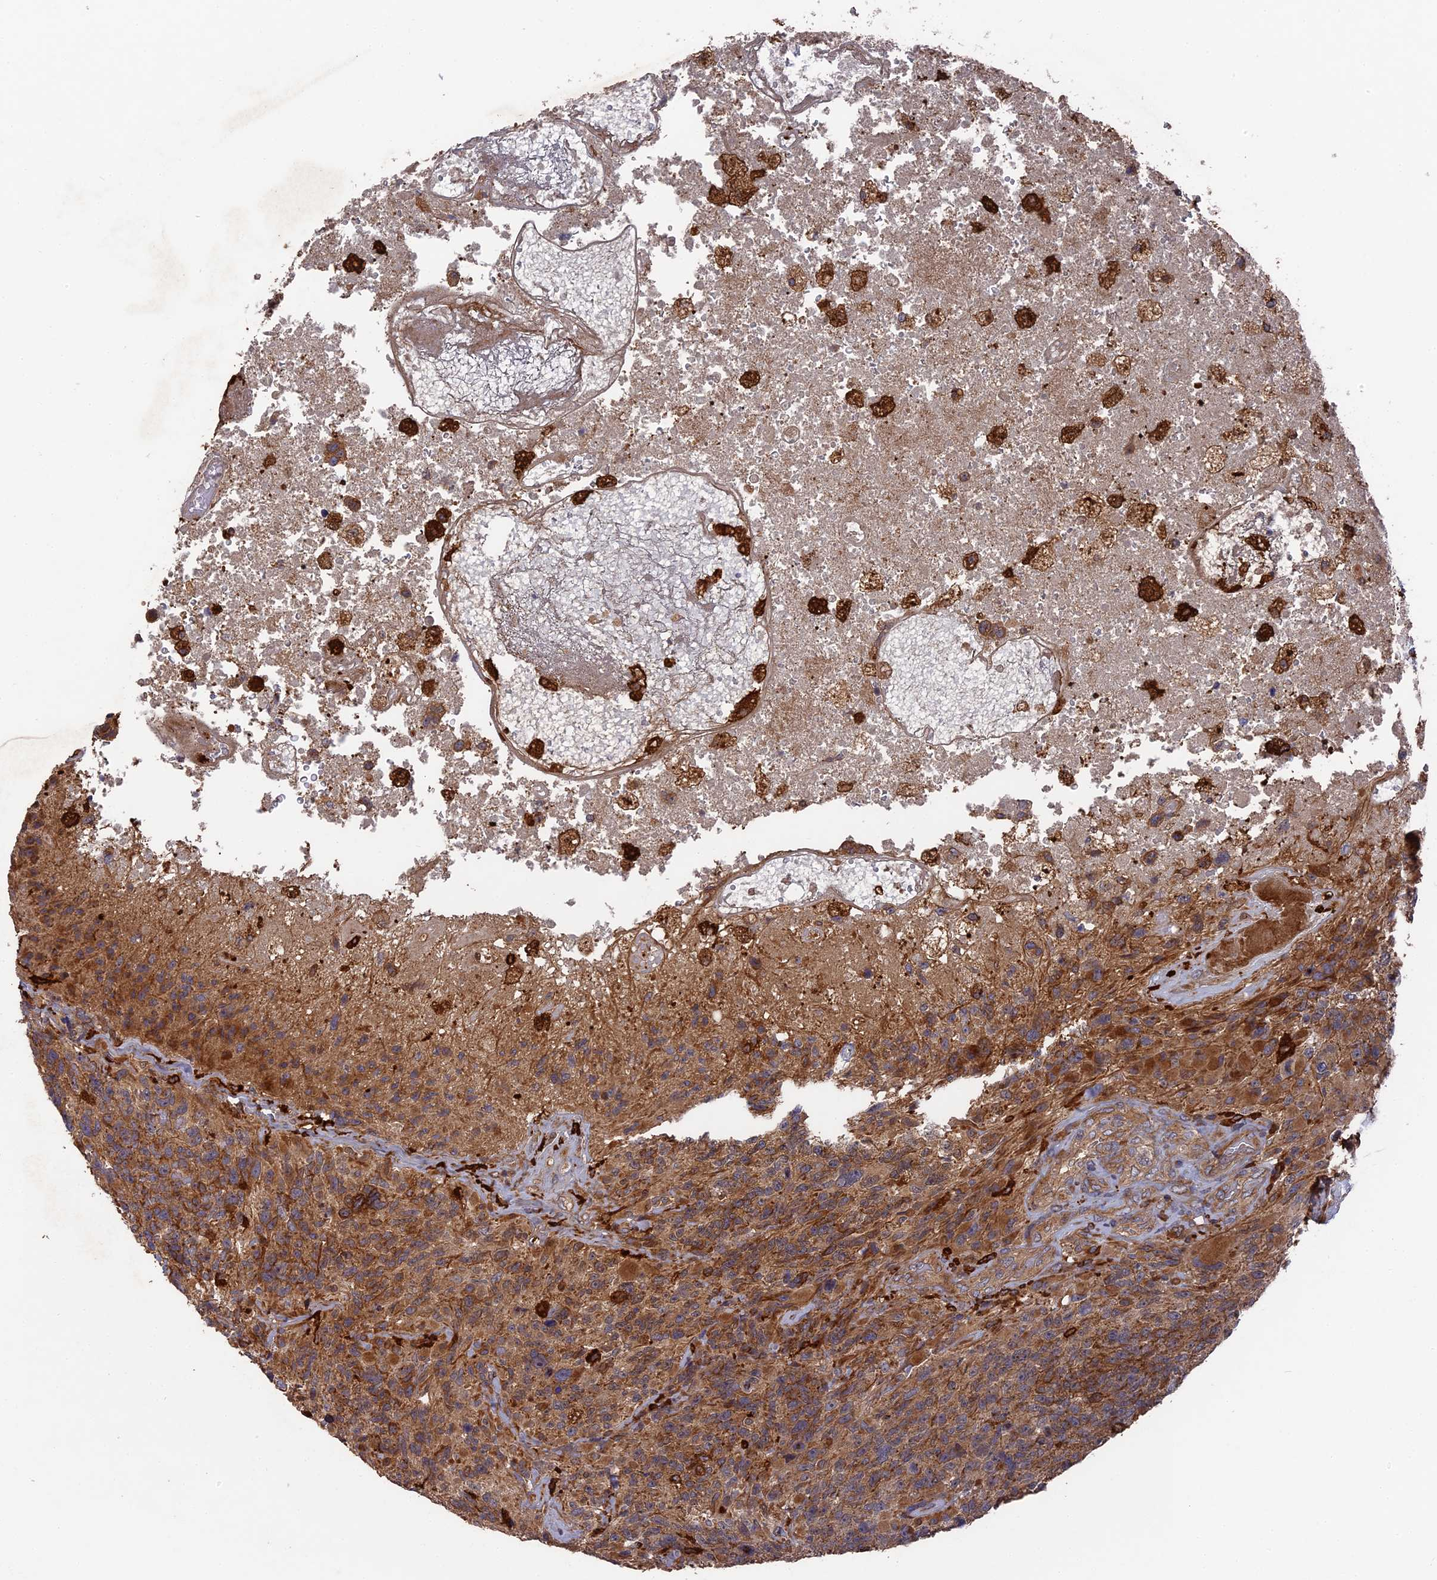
{"staining": {"intensity": "moderate", "quantity": ">75%", "location": "cytoplasmic/membranous"}, "tissue": "glioma", "cell_type": "Tumor cells", "image_type": "cancer", "snomed": [{"axis": "morphology", "description": "Glioma, malignant, High grade"}, {"axis": "topography", "description": "Brain"}], "caption": "Immunohistochemical staining of malignant glioma (high-grade) demonstrates medium levels of moderate cytoplasmic/membranous protein positivity in about >75% of tumor cells.", "gene": "DEF8", "patient": {"sex": "male", "age": 76}}